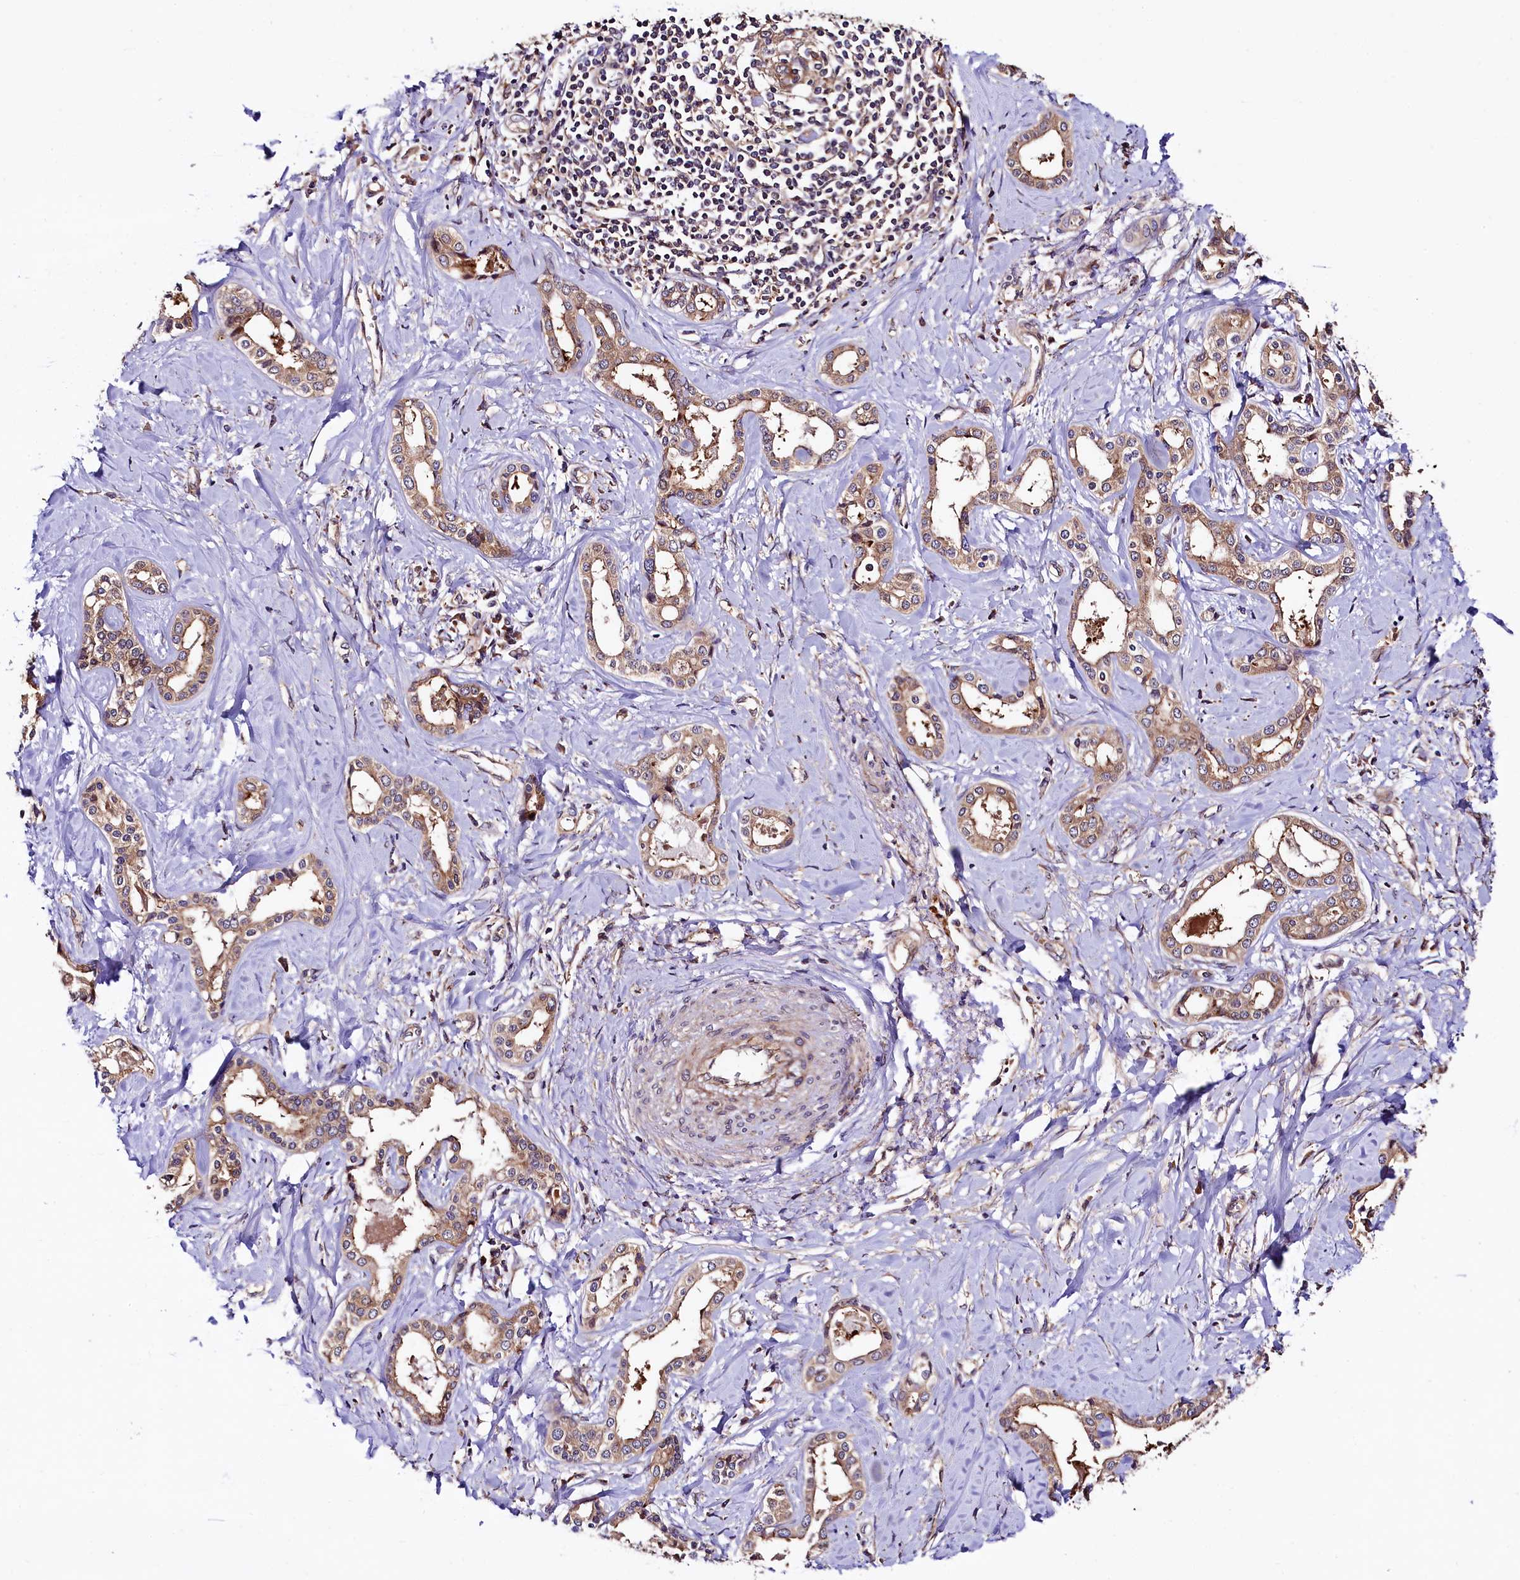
{"staining": {"intensity": "weak", "quantity": ">75%", "location": "cytoplasmic/membranous"}, "tissue": "liver cancer", "cell_type": "Tumor cells", "image_type": "cancer", "snomed": [{"axis": "morphology", "description": "Cholangiocarcinoma"}, {"axis": "topography", "description": "Liver"}], "caption": "Protein staining of liver cholangiocarcinoma tissue reveals weak cytoplasmic/membranous positivity in about >75% of tumor cells.", "gene": "VPS35", "patient": {"sex": "female", "age": 77}}